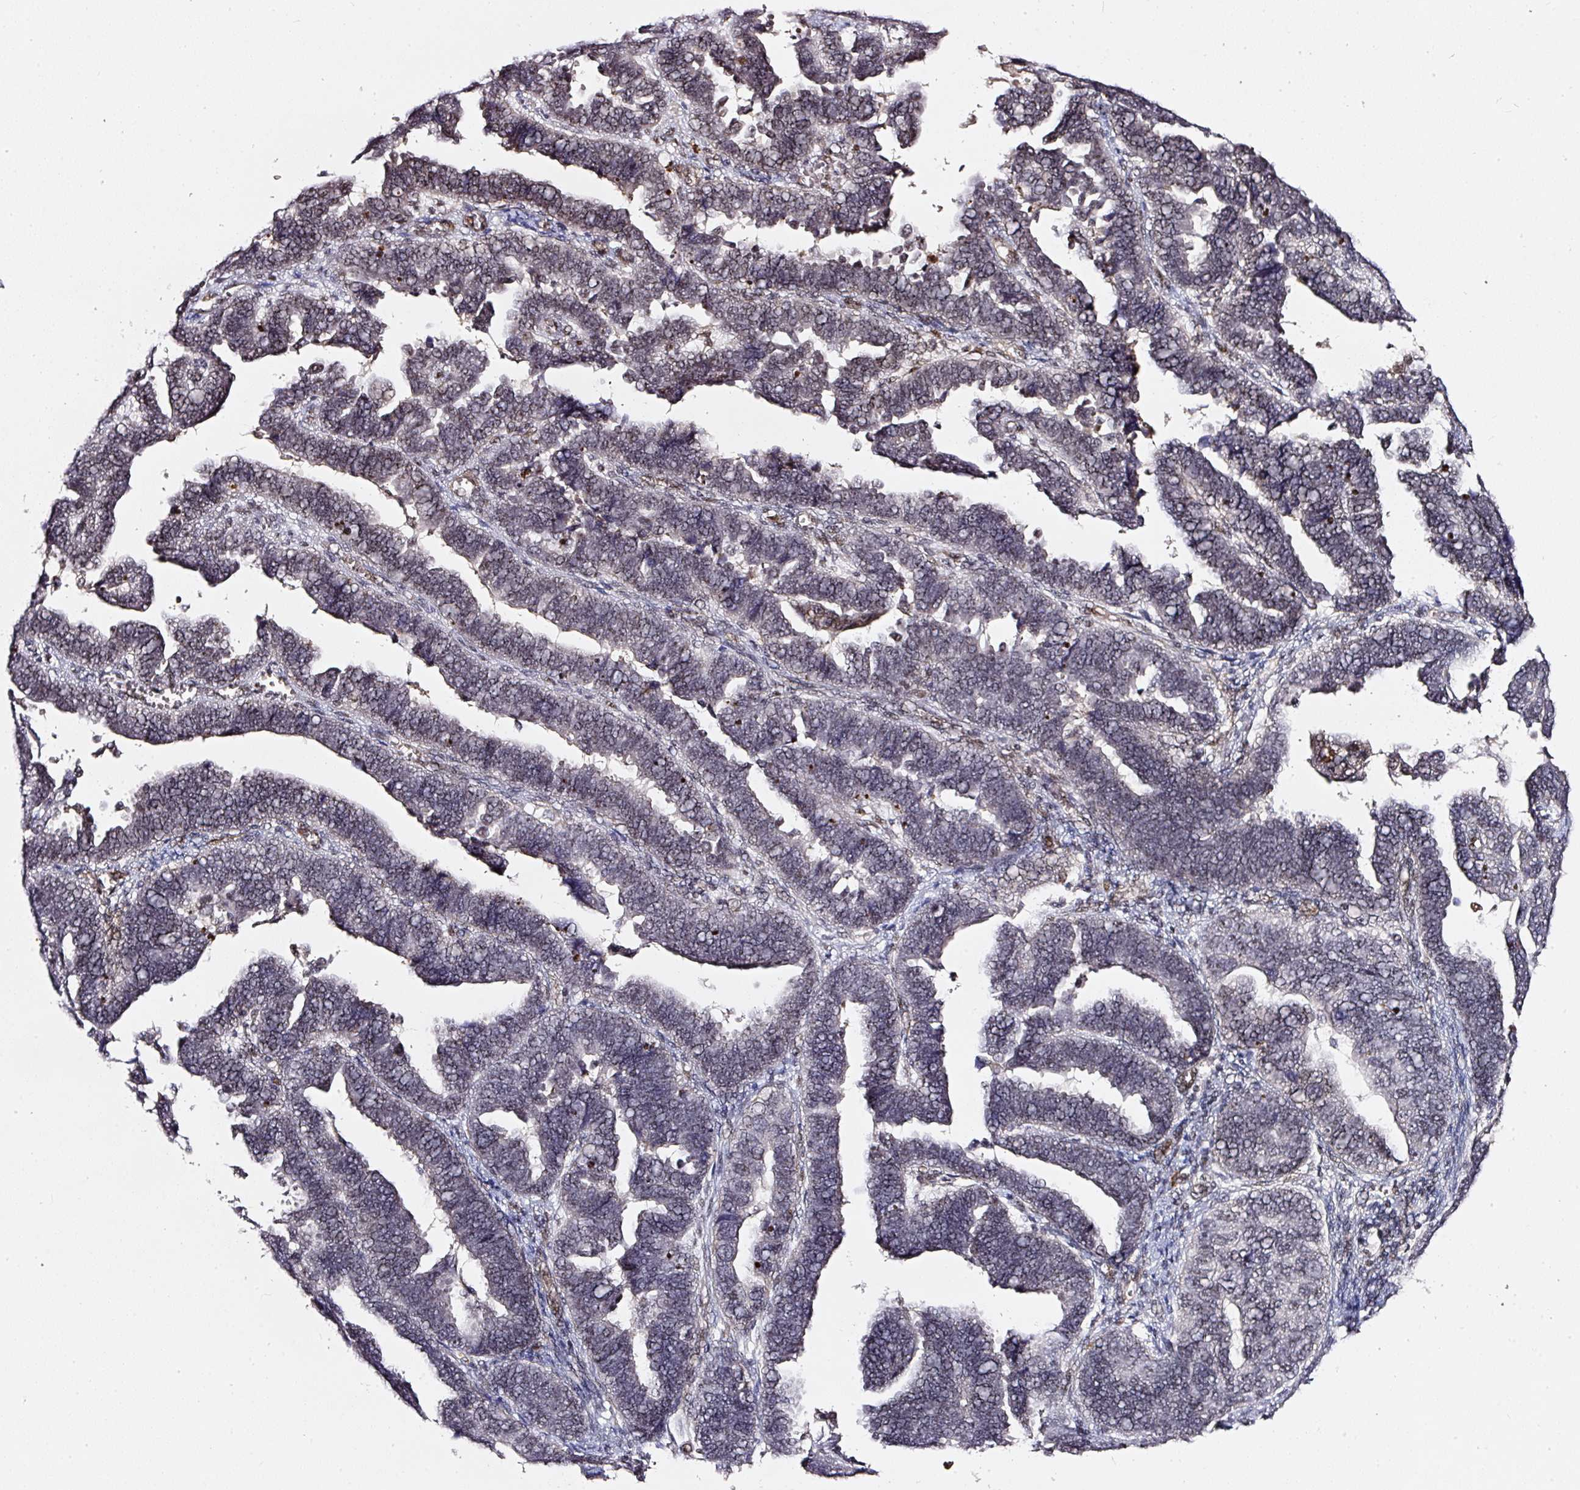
{"staining": {"intensity": "weak", "quantity": "<25%", "location": "nuclear"}, "tissue": "endometrial cancer", "cell_type": "Tumor cells", "image_type": "cancer", "snomed": [{"axis": "morphology", "description": "Adenocarcinoma, NOS"}, {"axis": "topography", "description": "Endometrium"}], "caption": "Tumor cells show no significant protein positivity in endometrial cancer (adenocarcinoma).", "gene": "MXRA8", "patient": {"sex": "female", "age": 75}}